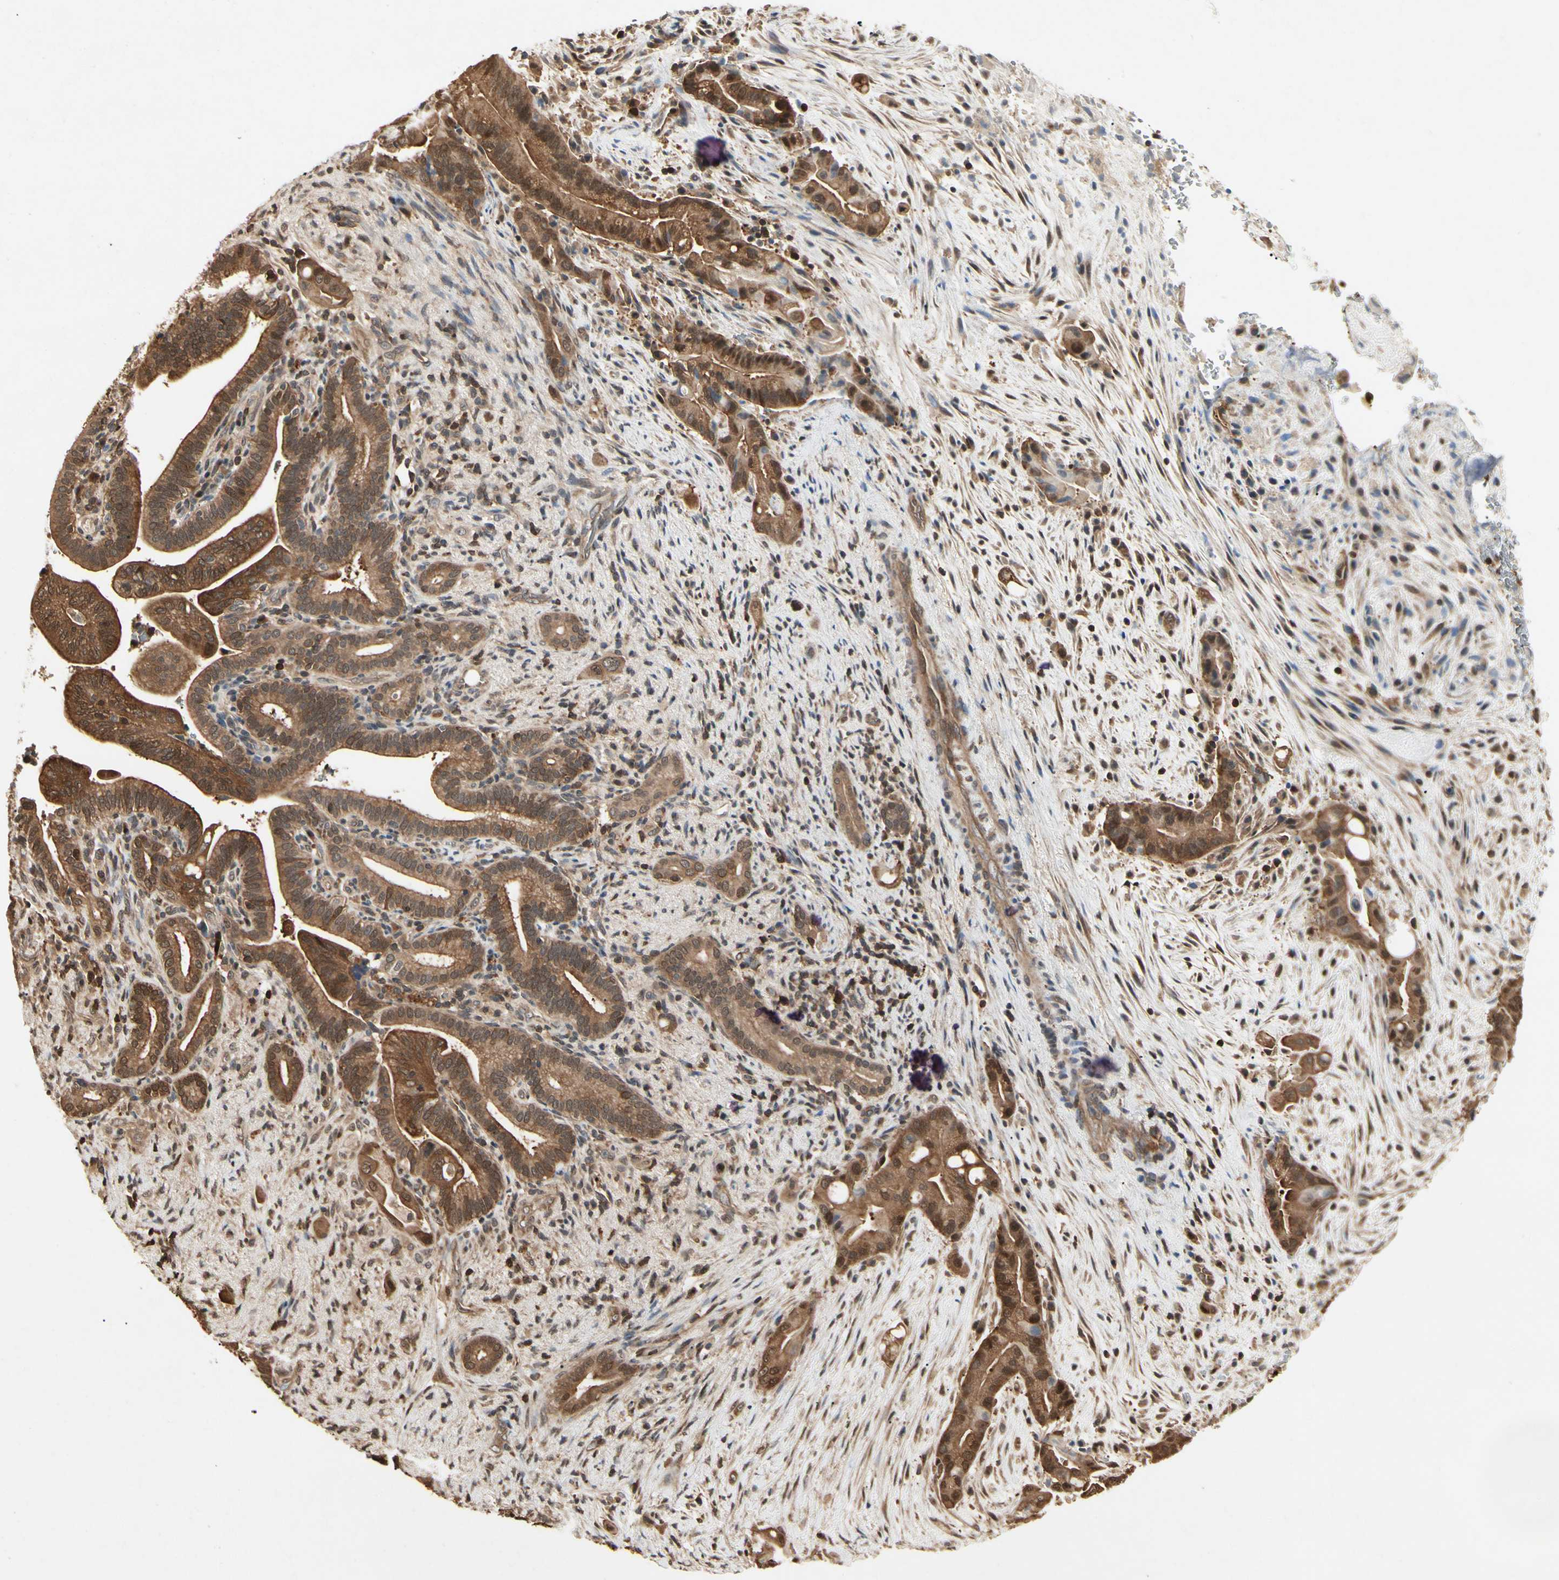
{"staining": {"intensity": "moderate", "quantity": ">75%", "location": "cytoplasmic/membranous"}, "tissue": "liver cancer", "cell_type": "Tumor cells", "image_type": "cancer", "snomed": [{"axis": "morphology", "description": "Cholangiocarcinoma"}, {"axis": "topography", "description": "Liver"}], "caption": "Liver cholangiocarcinoma stained with a protein marker shows moderate staining in tumor cells.", "gene": "YWHAQ", "patient": {"sex": "female", "age": 68}}